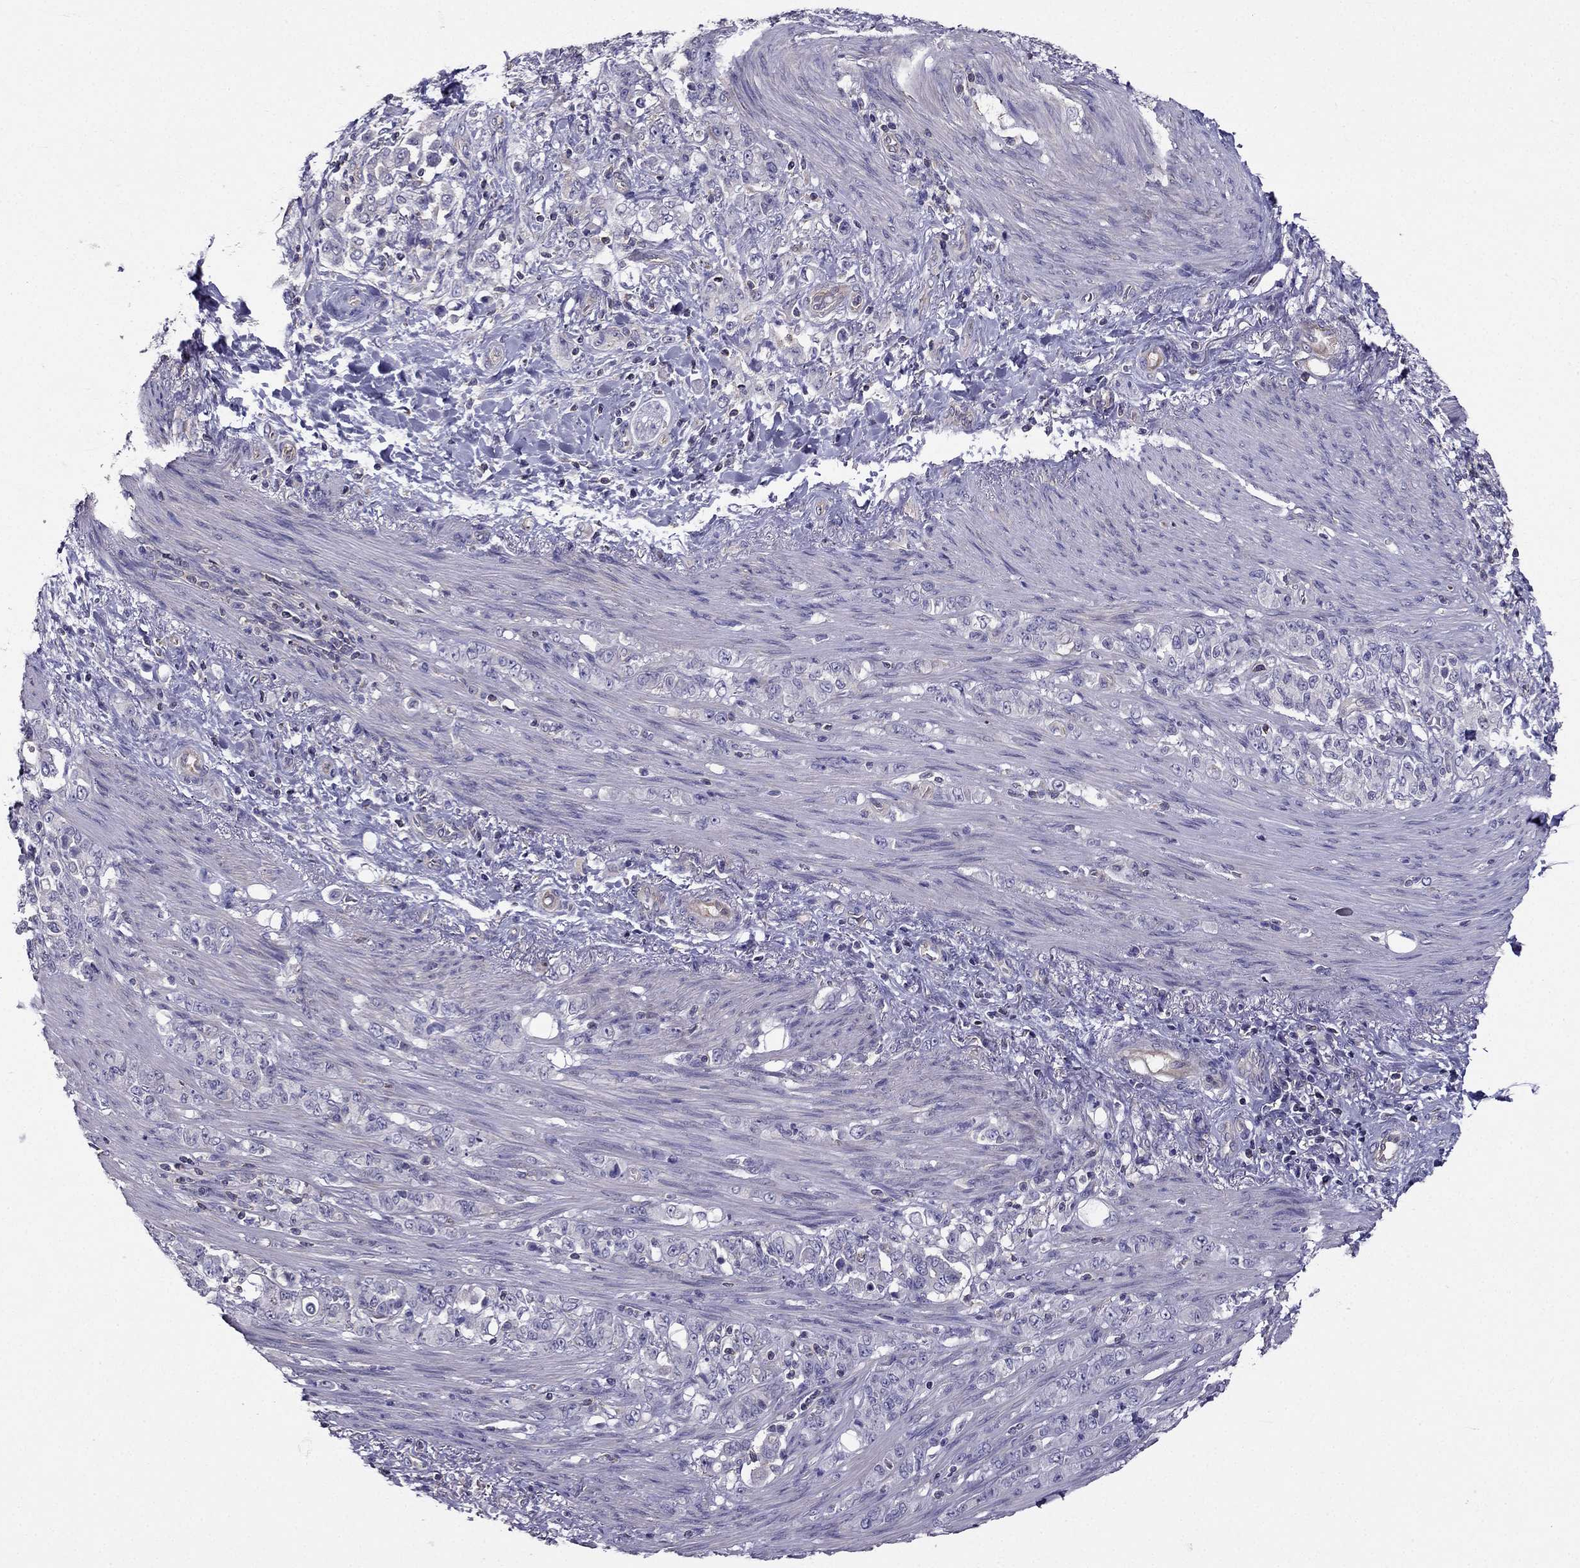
{"staining": {"intensity": "negative", "quantity": "none", "location": "none"}, "tissue": "stomach cancer", "cell_type": "Tumor cells", "image_type": "cancer", "snomed": [{"axis": "morphology", "description": "Adenocarcinoma, NOS"}, {"axis": "topography", "description": "Stomach"}], "caption": "Stomach cancer (adenocarcinoma) stained for a protein using immunohistochemistry demonstrates no staining tumor cells.", "gene": "AAK1", "patient": {"sex": "female", "age": 79}}